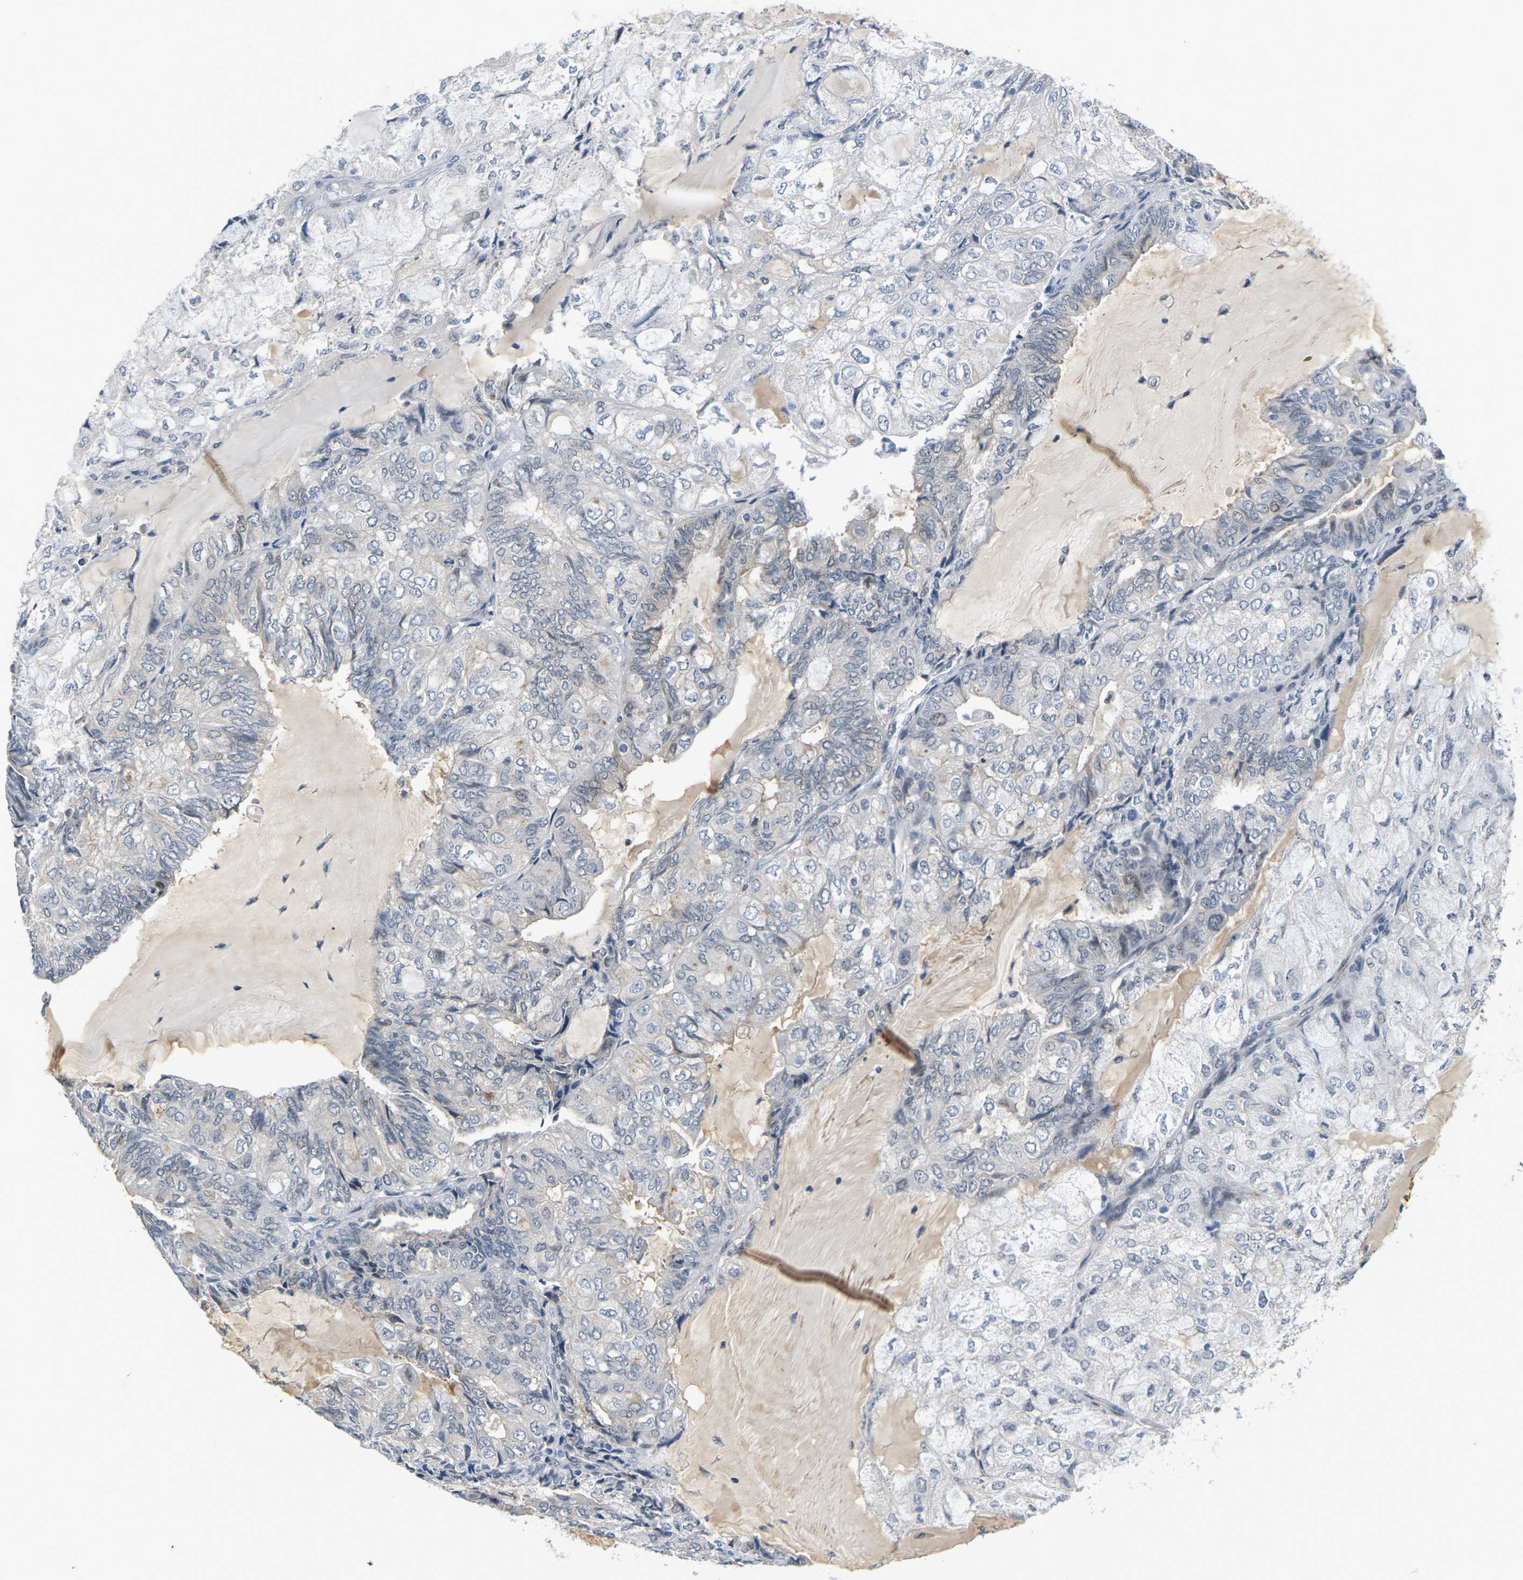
{"staining": {"intensity": "negative", "quantity": "none", "location": "none"}, "tissue": "endometrial cancer", "cell_type": "Tumor cells", "image_type": "cancer", "snomed": [{"axis": "morphology", "description": "Adenocarcinoma, NOS"}, {"axis": "topography", "description": "Endometrium"}], "caption": "The histopathology image exhibits no significant expression in tumor cells of endometrial adenocarcinoma. (Brightfield microscopy of DAB immunohistochemistry (IHC) at high magnification).", "gene": "PKP2", "patient": {"sex": "female", "age": 81}}